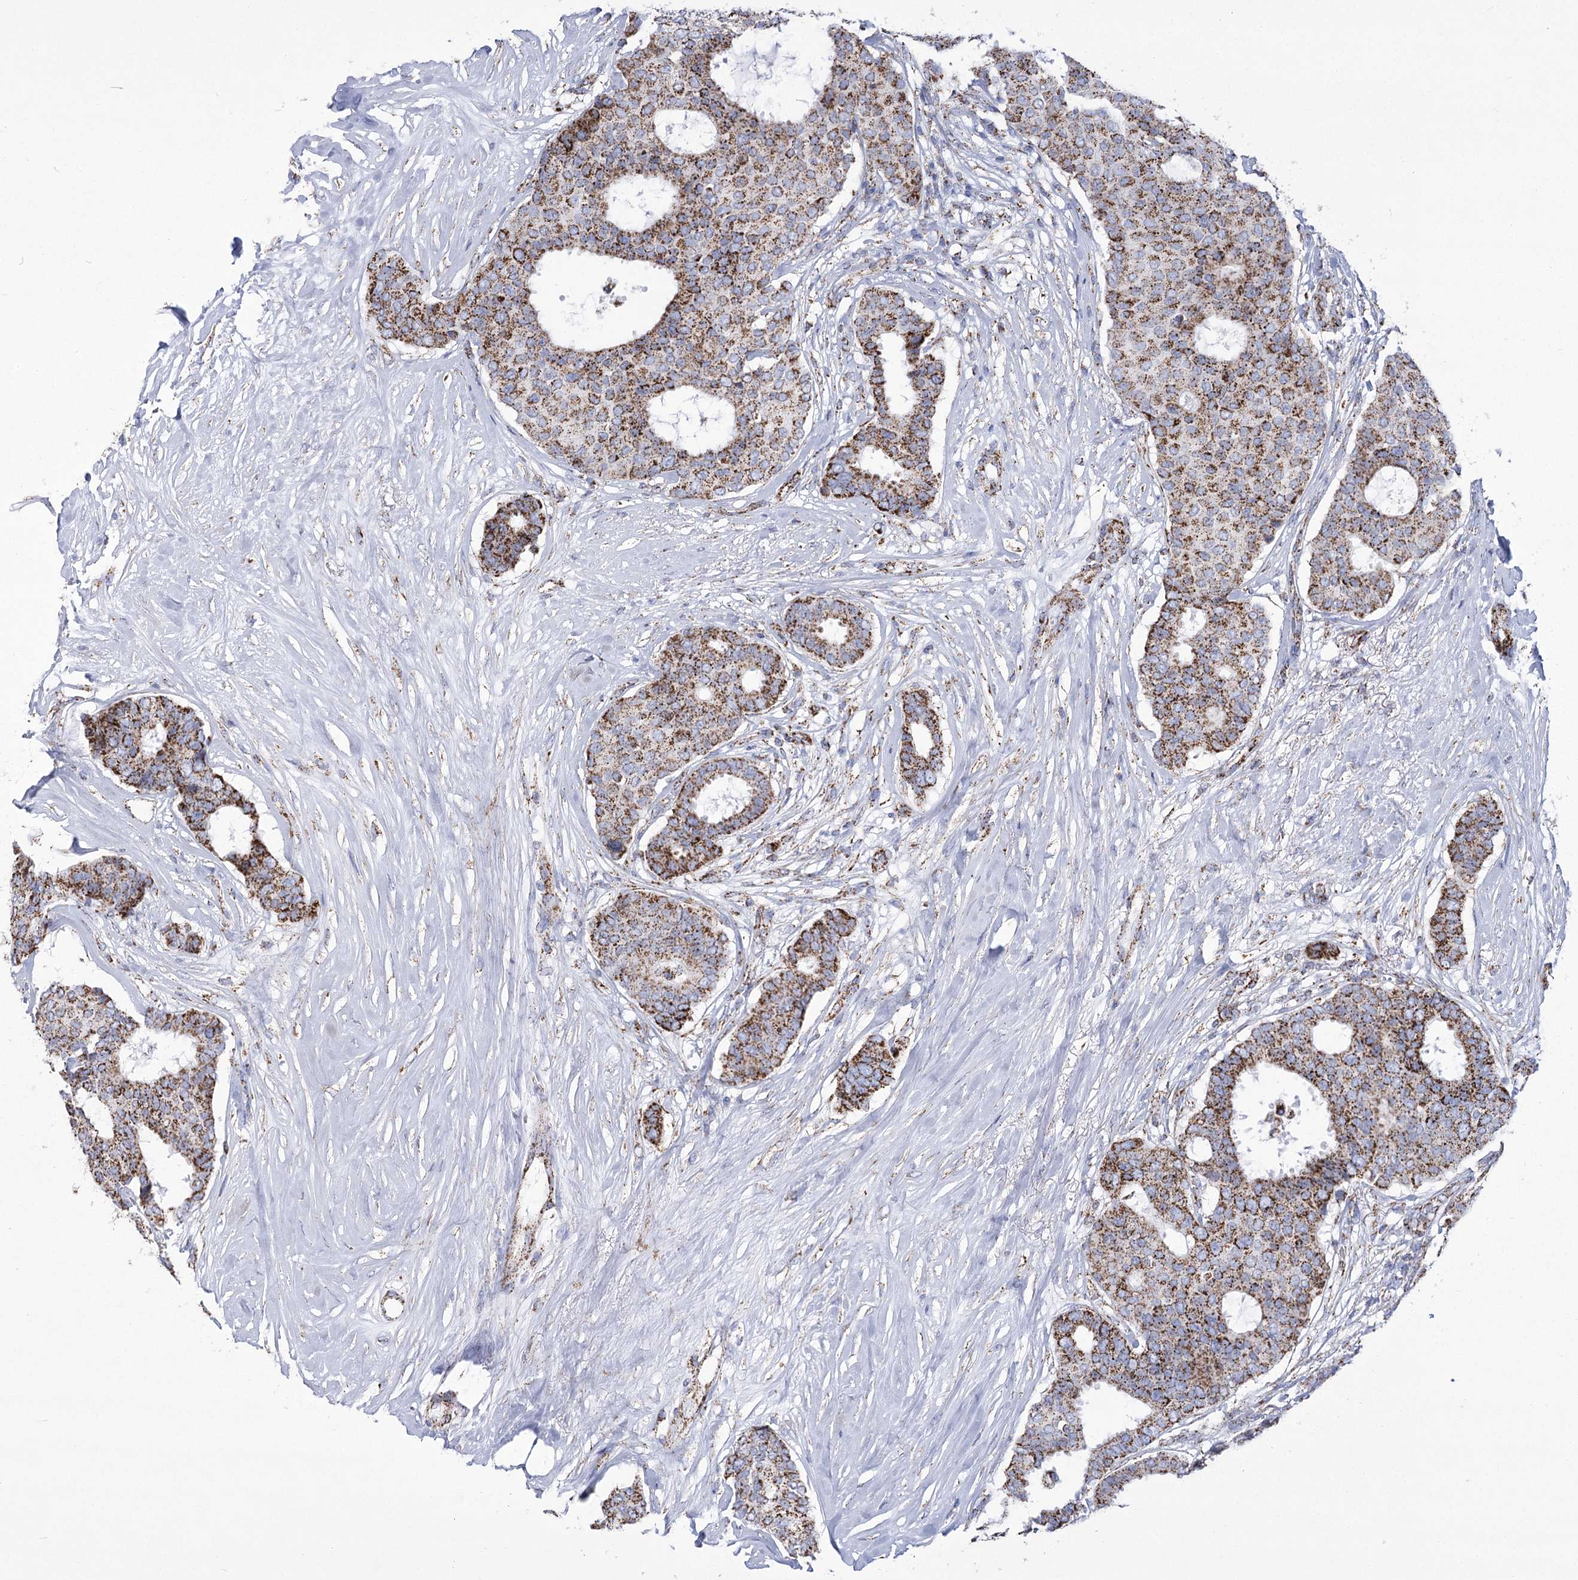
{"staining": {"intensity": "strong", "quantity": ">75%", "location": "cytoplasmic/membranous"}, "tissue": "breast cancer", "cell_type": "Tumor cells", "image_type": "cancer", "snomed": [{"axis": "morphology", "description": "Duct carcinoma"}, {"axis": "topography", "description": "Breast"}], "caption": "Protein analysis of breast intraductal carcinoma tissue displays strong cytoplasmic/membranous positivity in approximately >75% of tumor cells. The protein is stained brown, and the nuclei are stained in blue (DAB IHC with brightfield microscopy, high magnification).", "gene": "PDHB", "patient": {"sex": "female", "age": 75}}